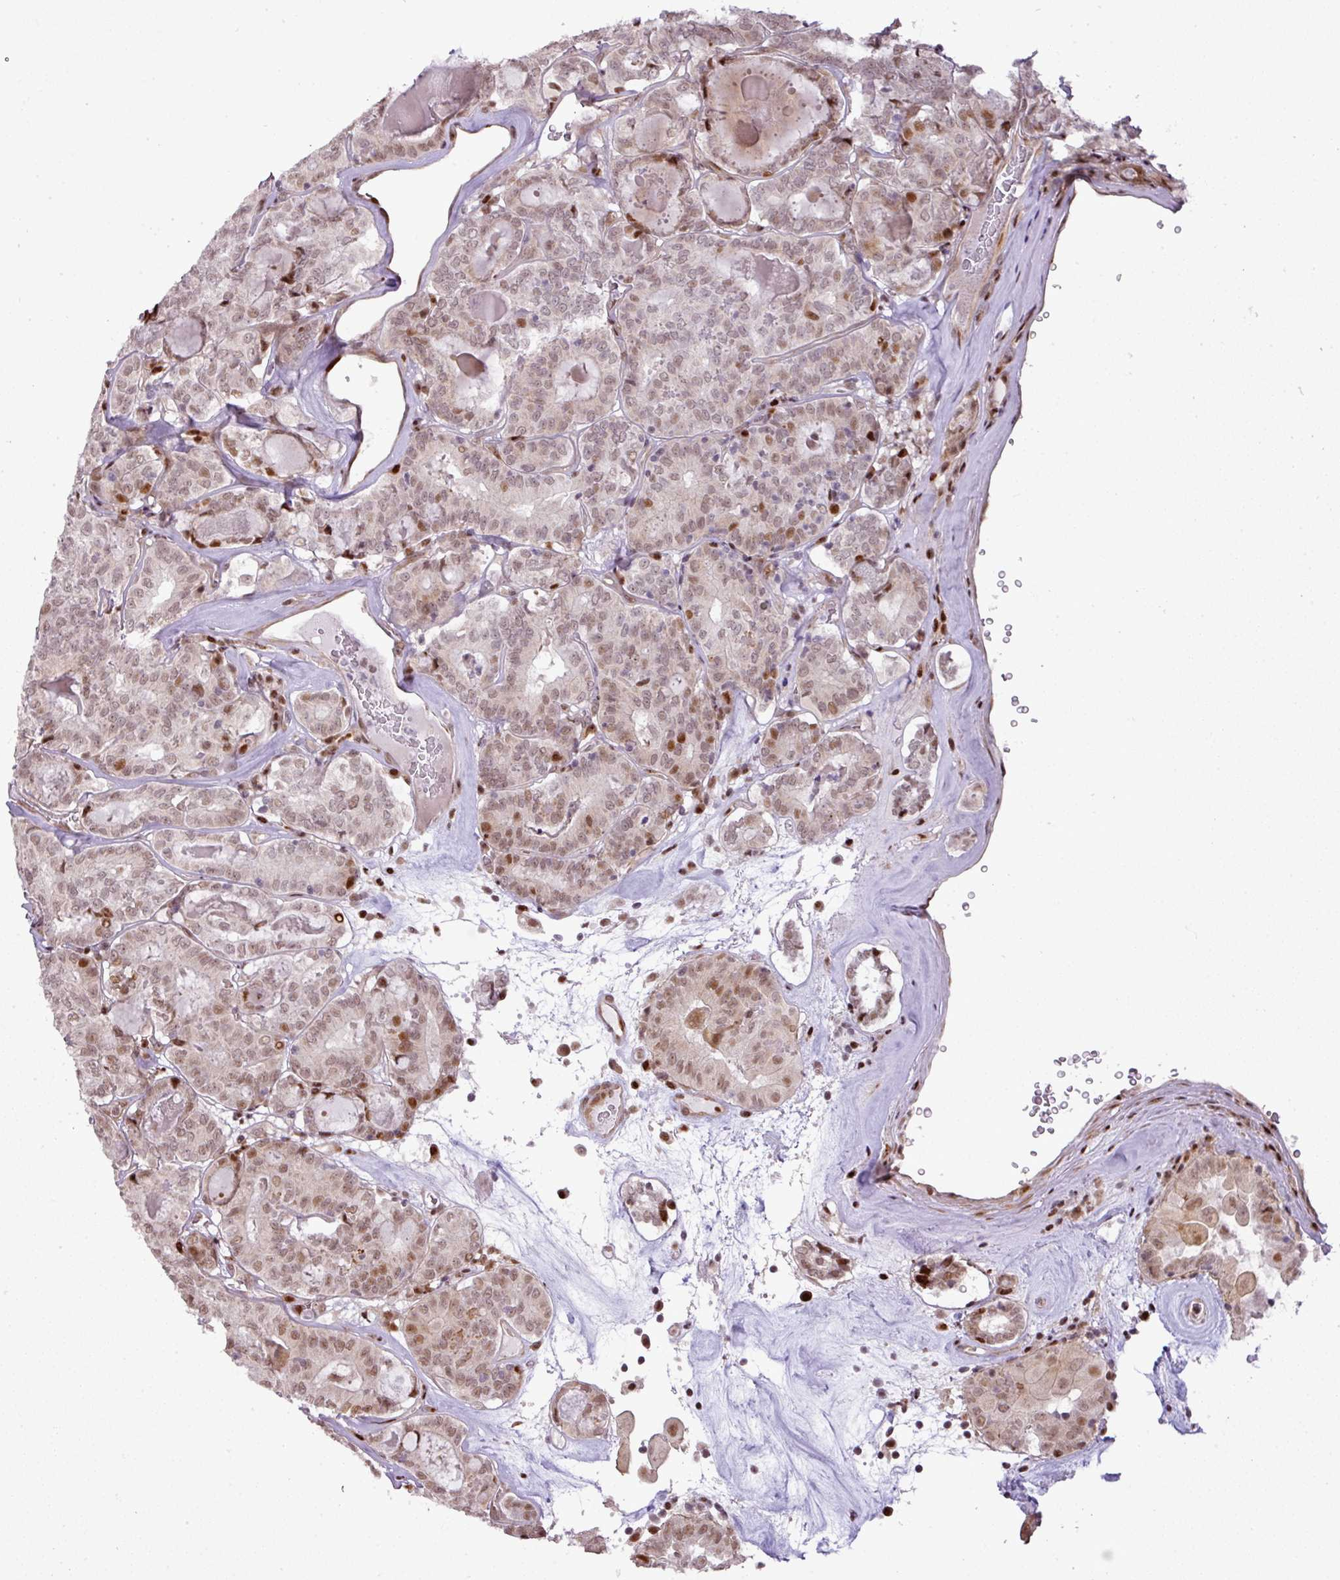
{"staining": {"intensity": "moderate", "quantity": "25%-75%", "location": "nuclear"}, "tissue": "thyroid cancer", "cell_type": "Tumor cells", "image_type": "cancer", "snomed": [{"axis": "morphology", "description": "Papillary adenocarcinoma, NOS"}, {"axis": "topography", "description": "Thyroid gland"}], "caption": "Protein expression analysis of papillary adenocarcinoma (thyroid) exhibits moderate nuclear staining in approximately 25%-75% of tumor cells.", "gene": "MYSM1", "patient": {"sex": "female", "age": 72}}